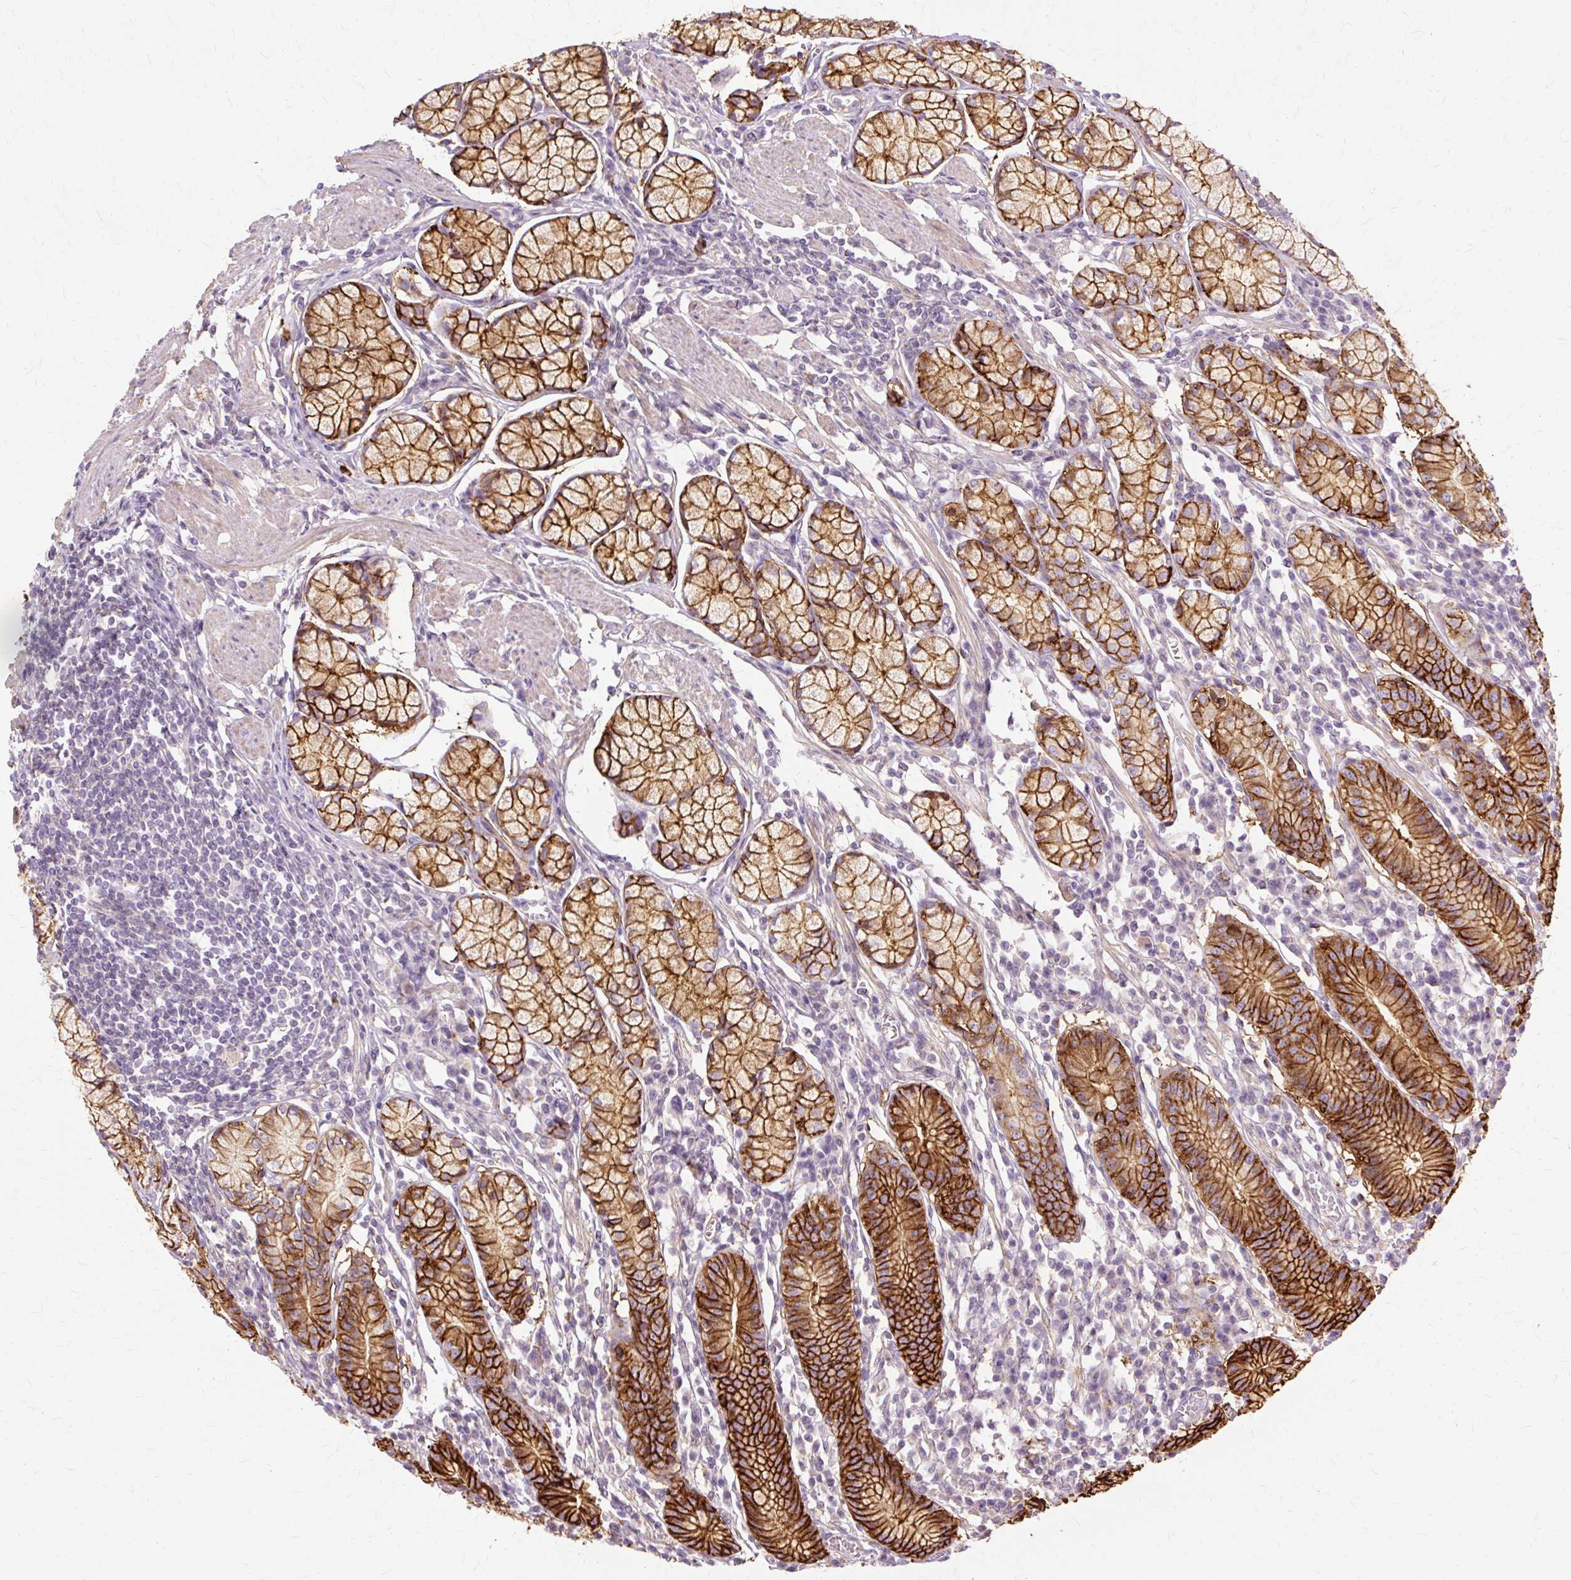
{"staining": {"intensity": "strong", "quantity": ">75%", "location": "cytoplasmic/membranous"}, "tissue": "stomach", "cell_type": "Glandular cells", "image_type": "normal", "snomed": [{"axis": "morphology", "description": "Normal tissue, NOS"}, {"axis": "topography", "description": "Stomach"}], "caption": "Stomach was stained to show a protein in brown. There is high levels of strong cytoplasmic/membranous staining in about >75% of glandular cells. The staining was performed using DAB (3,3'-diaminobenzidine) to visualize the protein expression in brown, while the nuclei were stained in blue with hematoxylin (Magnification: 20x).", "gene": "TSPAN8", "patient": {"sex": "male", "age": 55}}